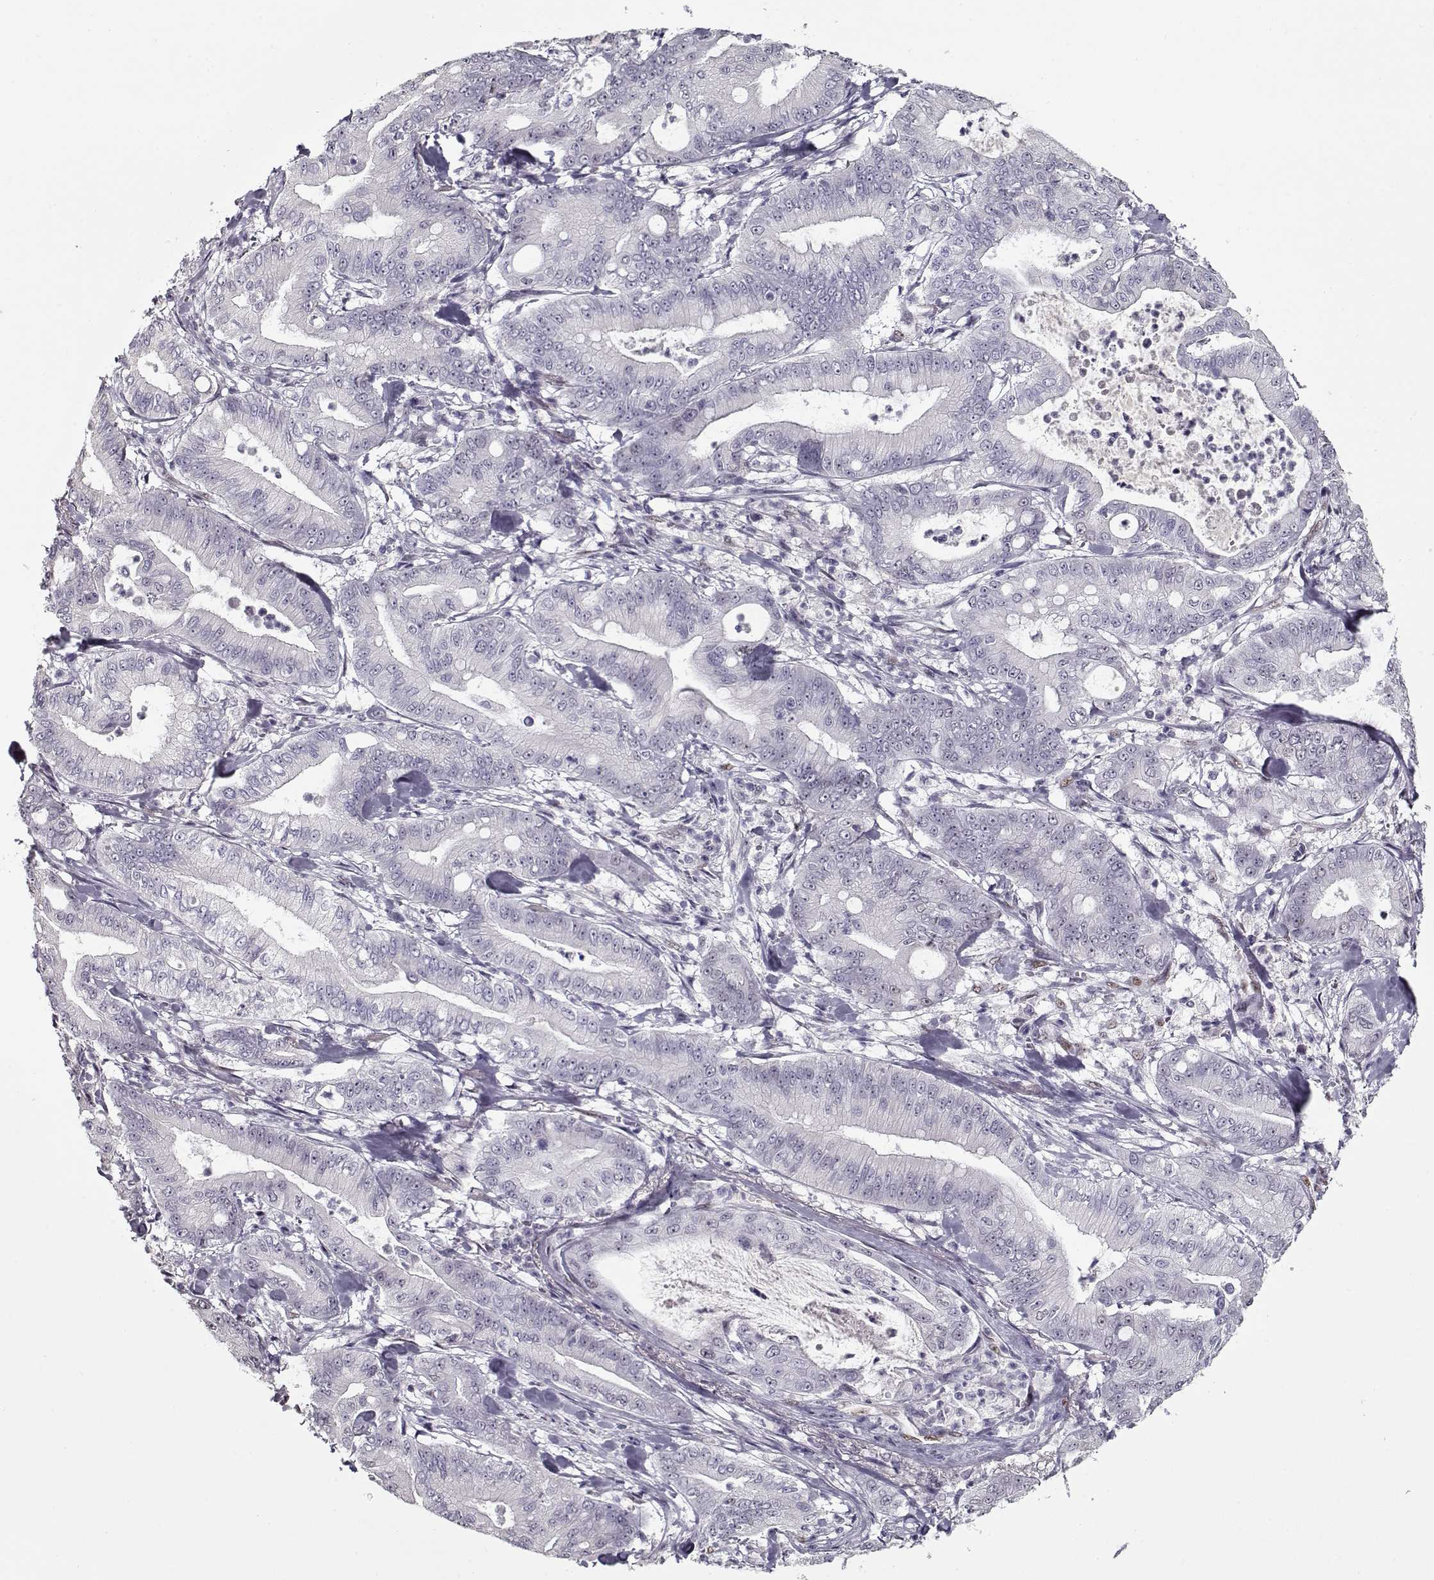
{"staining": {"intensity": "negative", "quantity": "none", "location": "none"}, "tissue": "pancreatic cancer", "cell_type": "Tumor cells", "image_type": "cancer", "snomed": [{"axis": "morphology", "description": "Adenocarcinoma, NOS"}, {"axis": "topography", "description": "Pancreas"}], "caption": "Adenocarcinoma (pancreatic) stained for a protein using immunohistochemistry exhibits no expression tumor cells.", "gene": "PRMT8", "patient": {"sex": "male", "age": 71}}